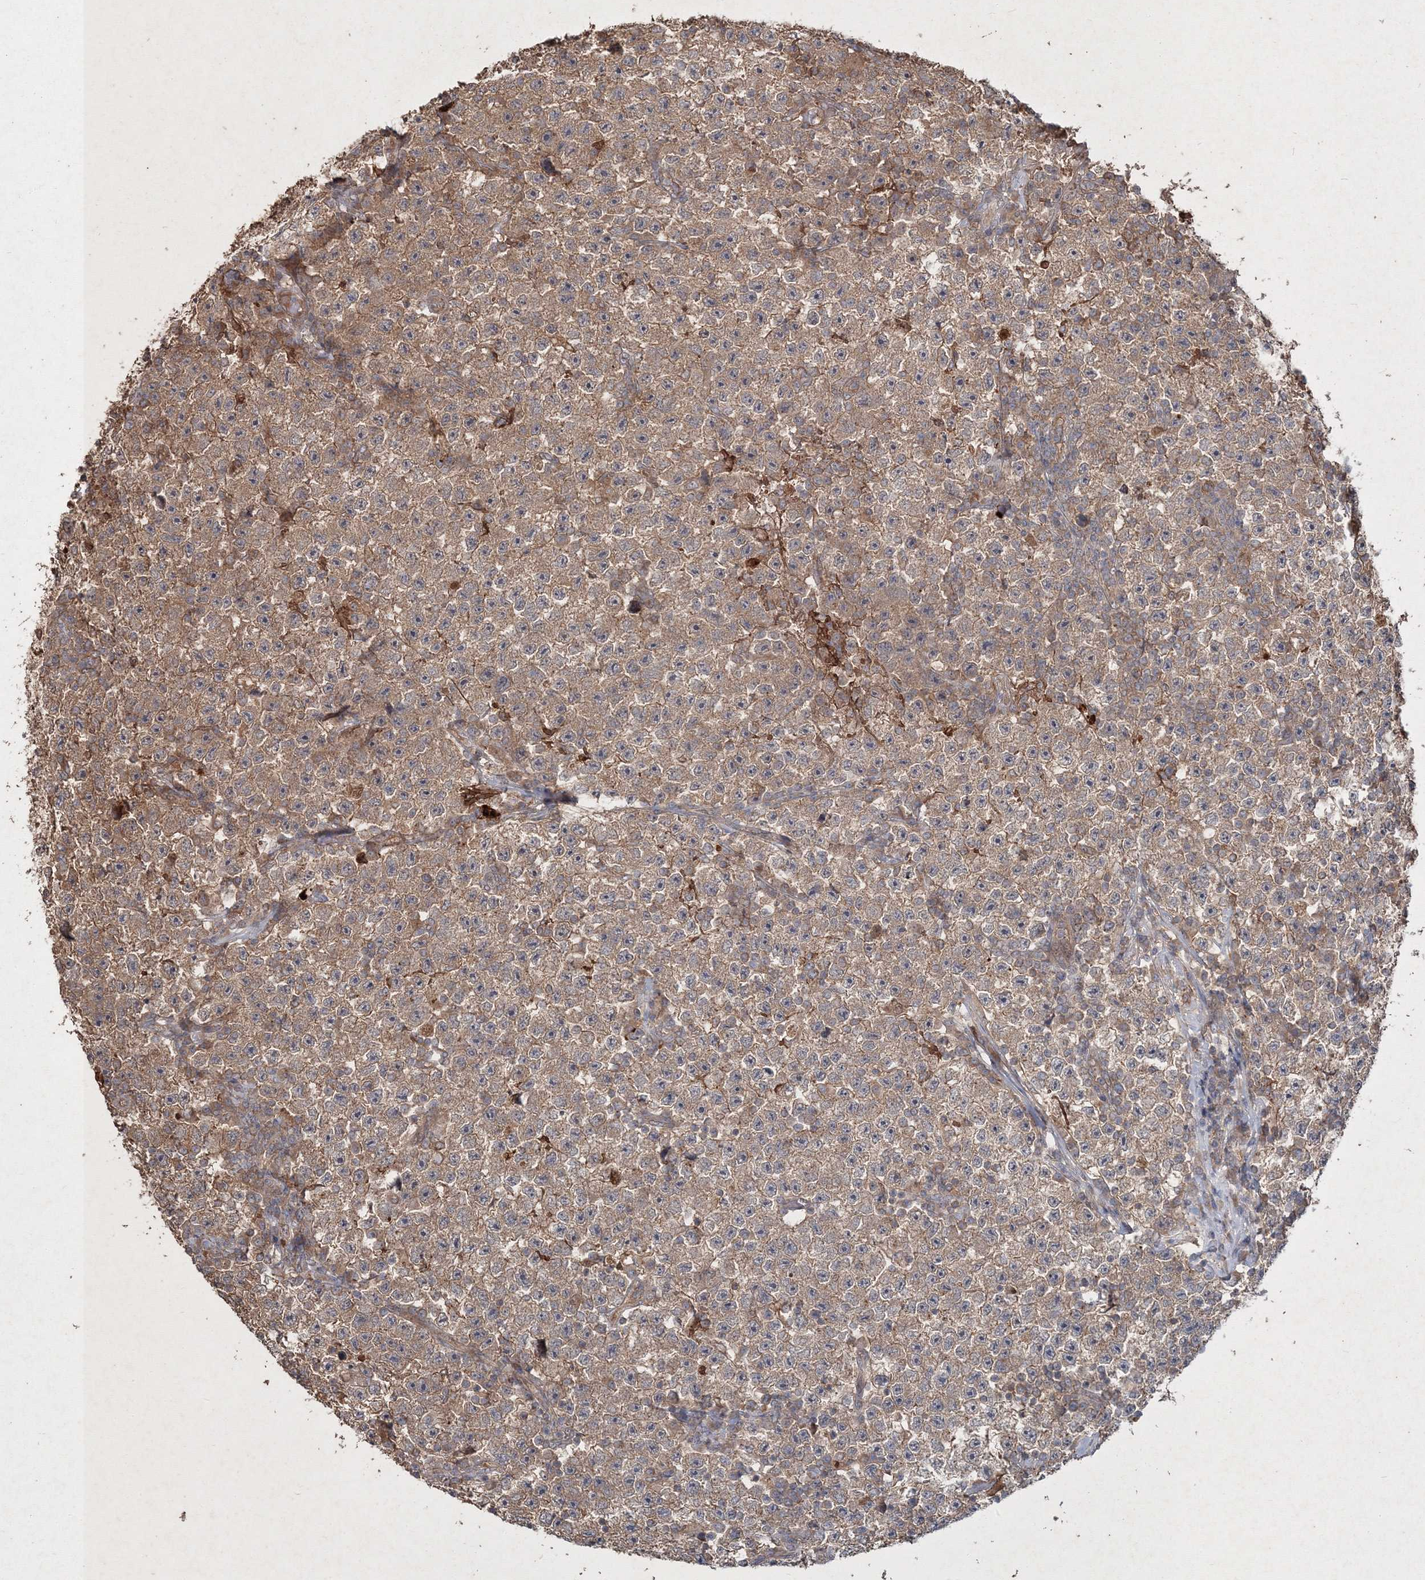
{"staining": {"intensity": "moderate", "quantity": ">75%", "location": "cytoplasmic/membranous"}, "tissue": "testis cancer", "cell_type": "Tumor cells", "image_type": "cancer", "snomed": [{"axis": "morphology", "description": "Seminoma, NOS"}, {"axis": "topography", "description": "Testis"}], "caption": "Immunohistochemistry micrograph of neoplastic tissue: human seminoma (testis) stained using immunohistochemistry exhibits medium levels of moderate protein expression localized specifically in the cytoplasmic/membranous of tumor cells, appearing as a cytoplasmic/membranous brown color.", "gene": "SPRY1", "patient": {"sex": "male", "age": 22}}